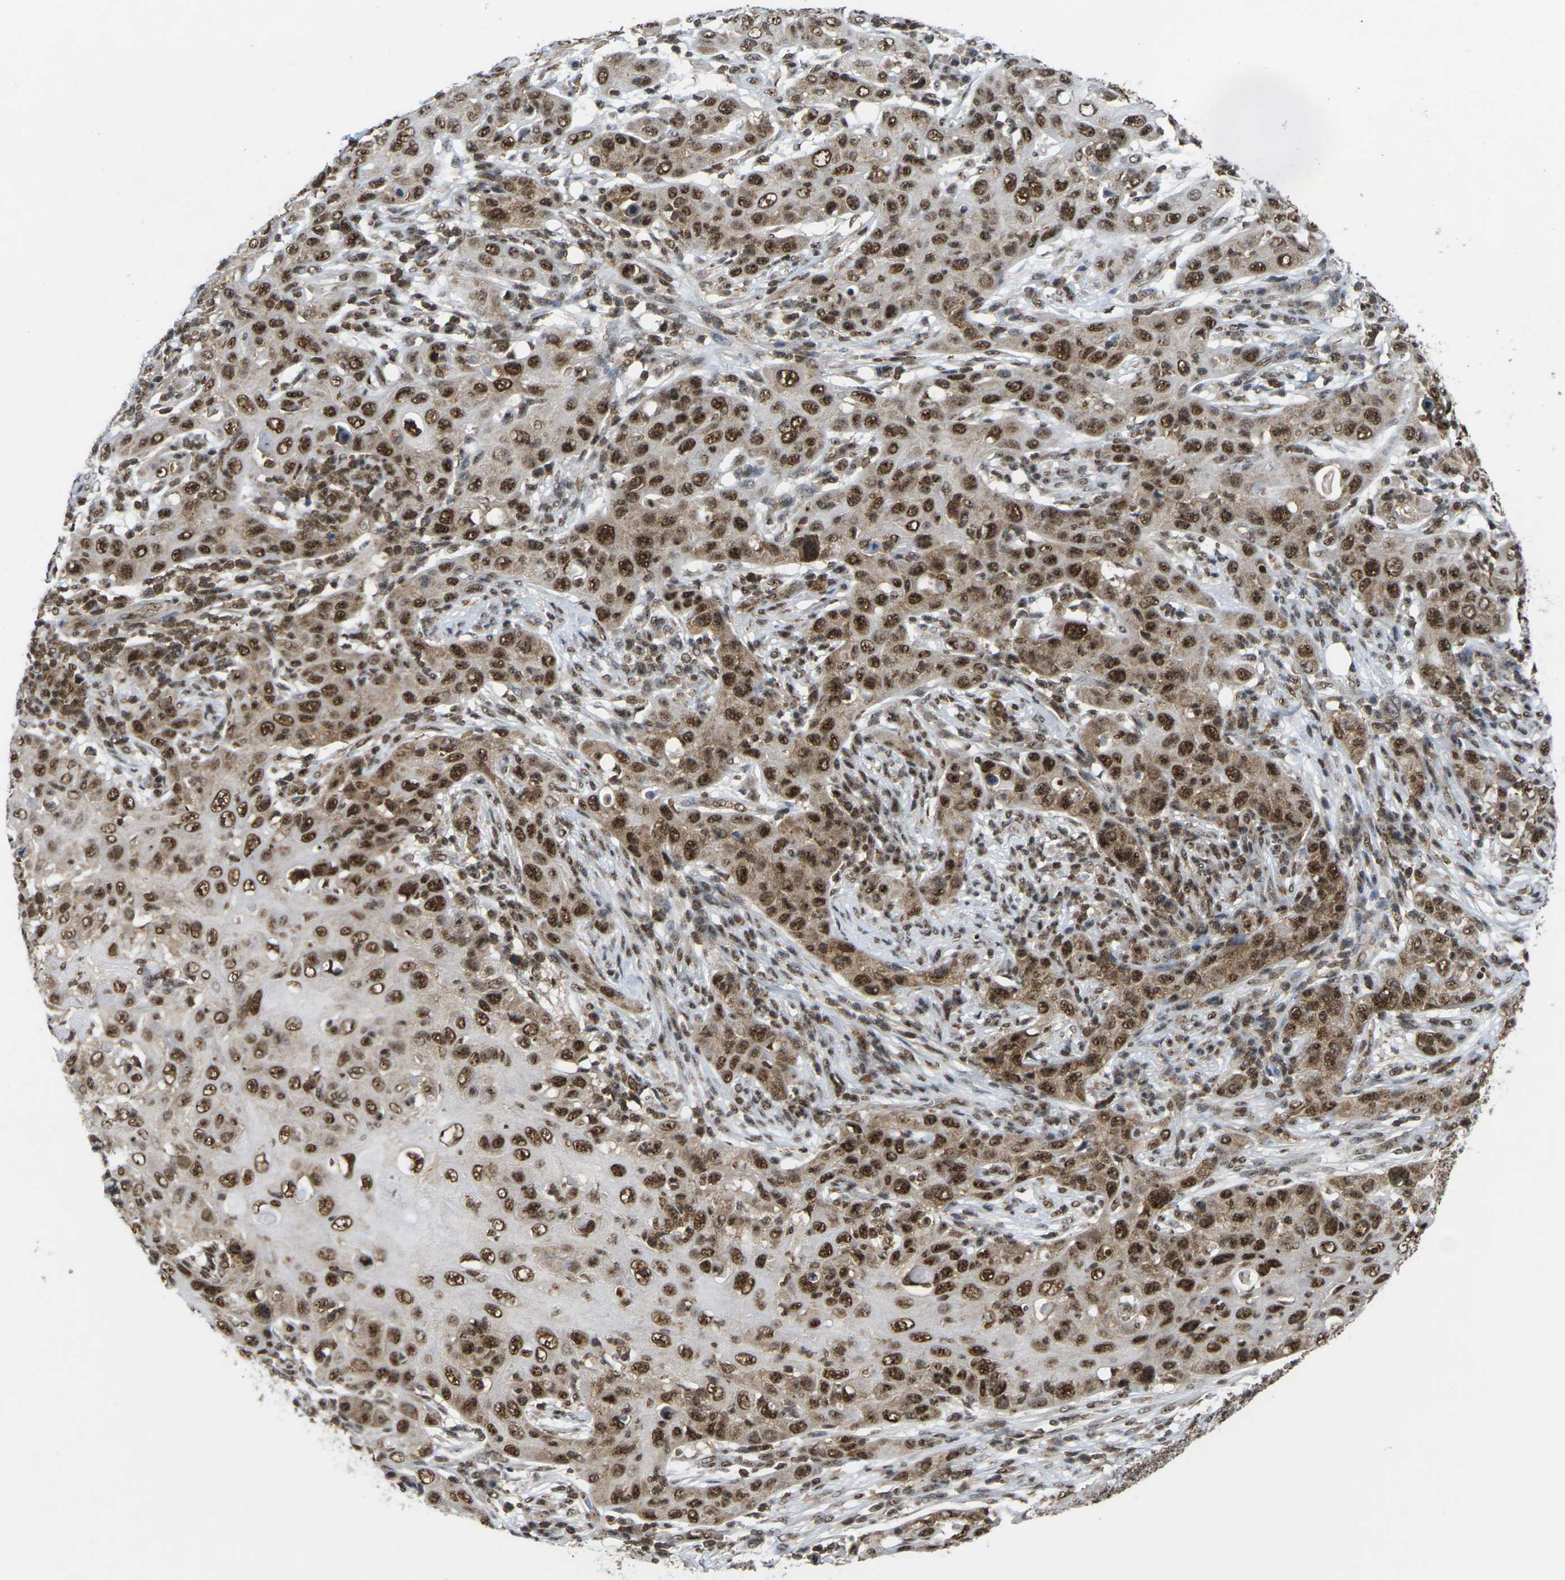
{"staining": {"intensity": "moderate", "quantity": ">75%", "location": "cytoplasmic/membranous,nuclear"}, "tissue": "skin cancer", "cell_type": "Tumor cells", "image_type": "cancer", "snomed": [{"axis": "morphology", "description": "Squamous cell carcinoma, NOS"}, {"axis": "topography", "description": "Skin"}], "caption": "Protein expression by immunohistochemistry displays moderate cytoplasmic/membranous and nuclear expression in approximately >75% of tumor cells in skin cancer.", "gene": "MAGOH", "patient": {"sex": "female", "age": 88}}